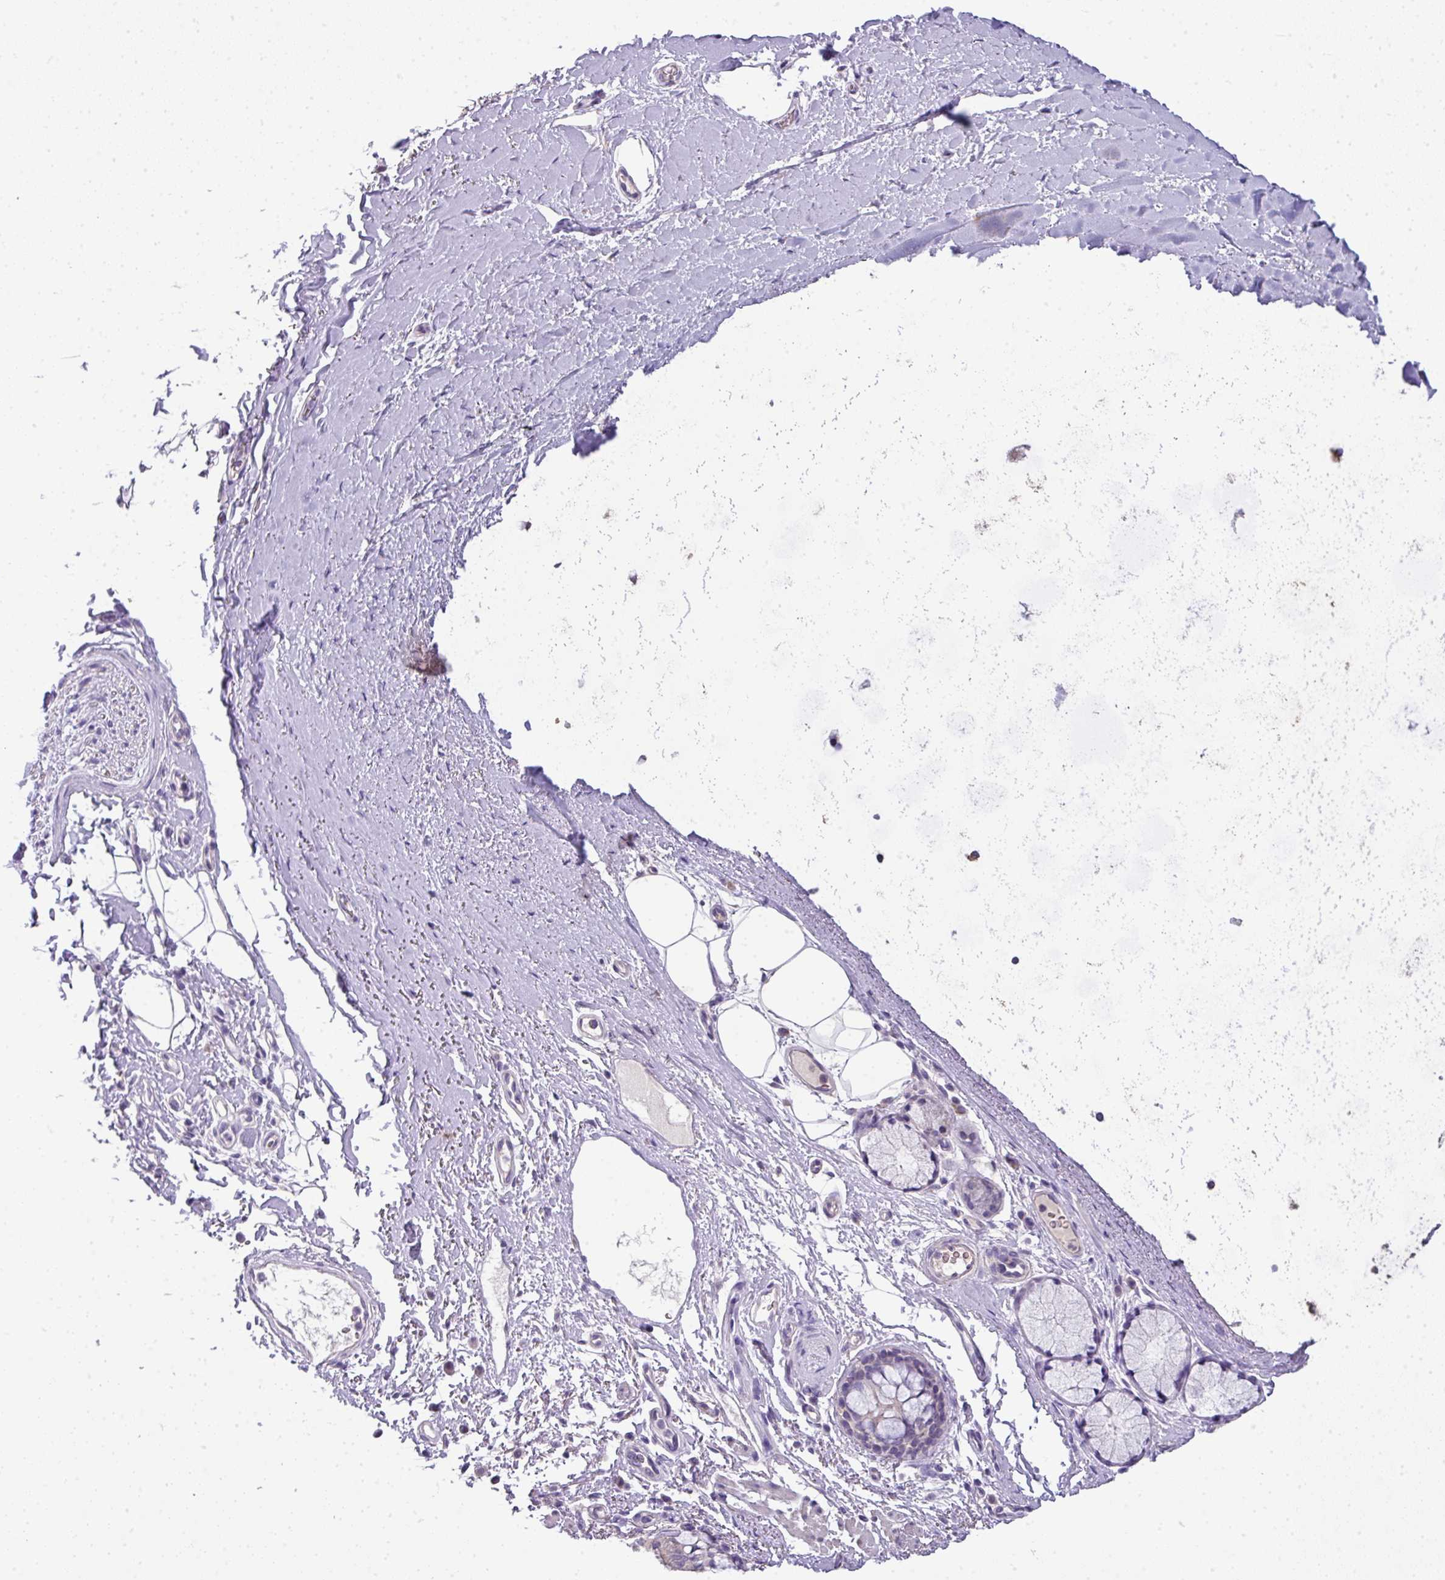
{"staining": {"intensity": "negative", "quantity": "none", "location": "none"}, "tissue": "adipose tissue", "cell_type": "Adipocytes", "image_type": "normal", "snomed": [{"axis": "morphology", "description": "Normal tissue, NOS"}, {"axis": "topography", "description": "Cartilage tissue"}, {"axis": "topography", "description": "Bronchus"}], "caption": "Adipocytes are negative for protein expression in unremarkable human adipose tissue.", "gene": "PALS2", "patient": {"sex": "female", "age": 72}}